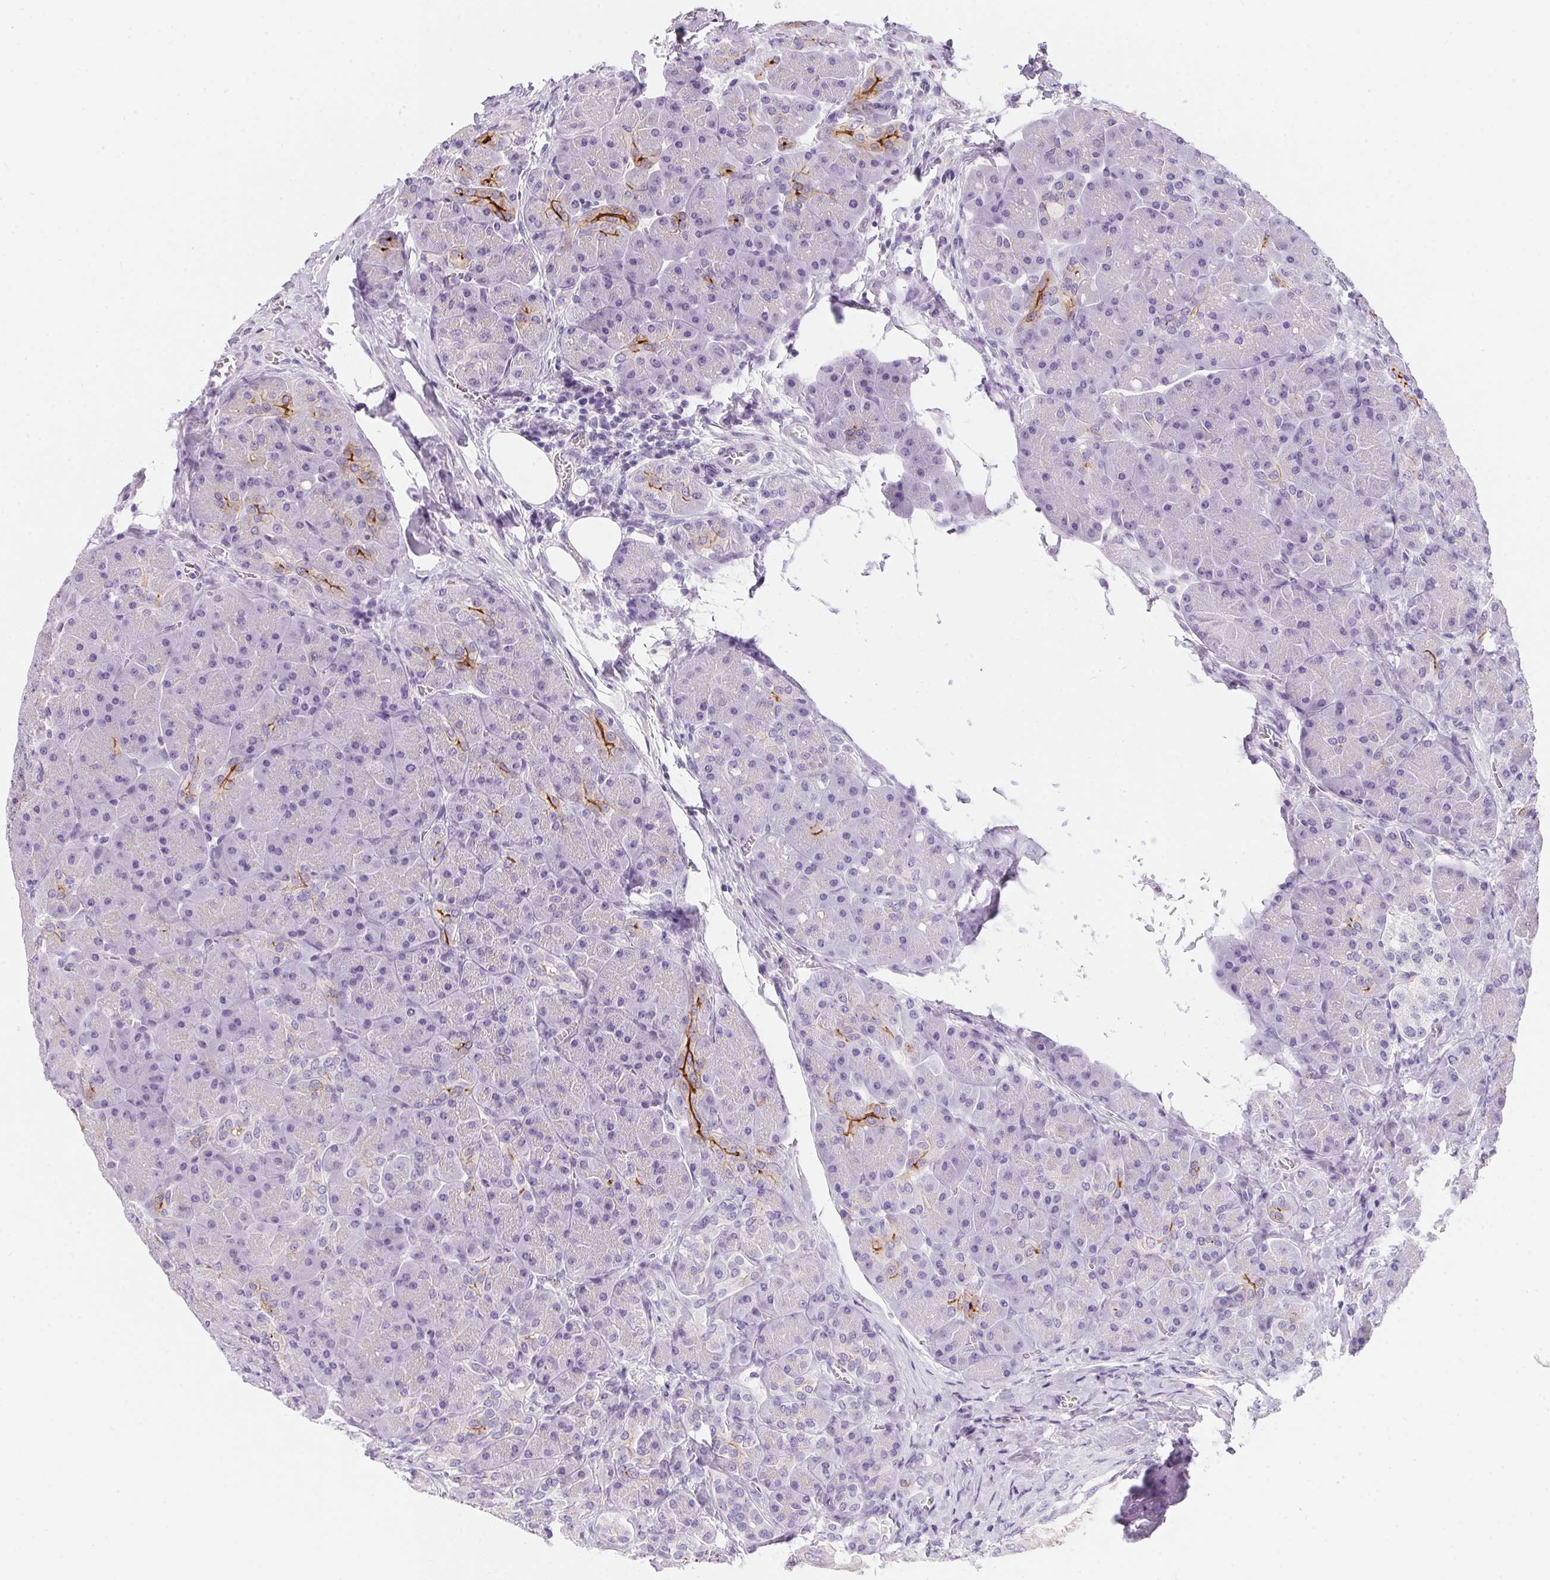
{"staining": {"intensity": "strong", "quantity": "<25%", "location": "cytoplasmic/membranous"}, "tissue": "pancreas", "cell_type": "Exocrine glandular cells", "image_type": "normal", "snomed": [{"axis": "morphology", "description": "Normal tissue, NOS"}, {"axis": "topography", "description": "Pancreas"}], "caption": "An immunohistochemistry (IHC) photomicrograph of normal tissue is shown. Protein staining in brown labels strong cytoplasmic/membranous positivity in pancreas within exocrine glandular cells.", "gene": "AQP5", "patient": {"sex": "male", "age": 55}}